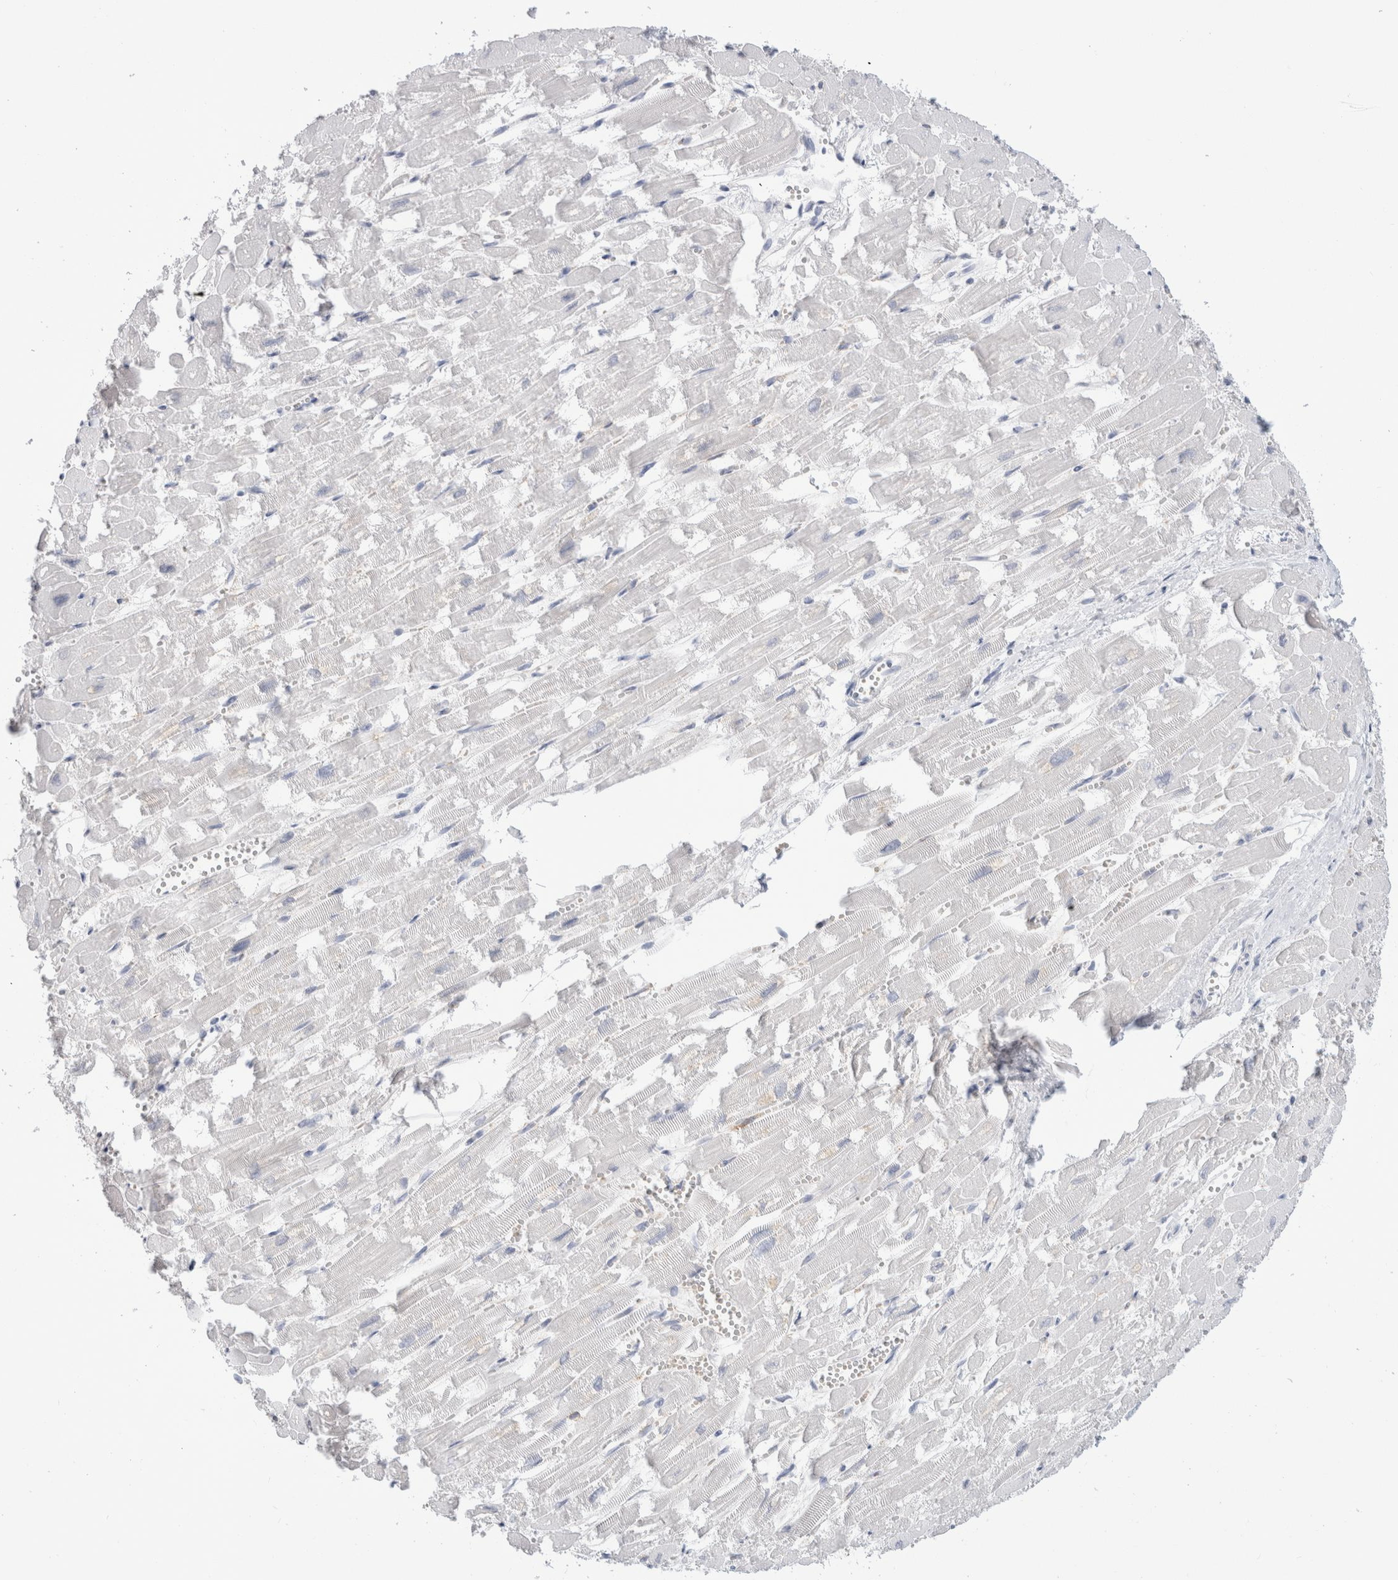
{"staining": {"intensity": "negative", "quantity": "none", "location": "none"}, "tissue": "heart muscle", "cell_type": "Cardiomyocytes", "image_type": "normal", "snomed": [{"axis": "morphology", "description": "Normal tissue, NOS"}, {"axis": "topography", "description": "Heart"}], "caption": "A high-resolution histopathology image shows immunohistochemistry staining of normal heart muscle, which reveals no significant staining in cardiomyocytes. The staining was performed using DAB (3,3'-diaminobenzidine) to visualize the protein expression in brown, while the nuclei were stained in blue with hematoxylin (Magnification: 20x).", "gene": "CD38", "patient": {"sex": "male", "age": 54}}